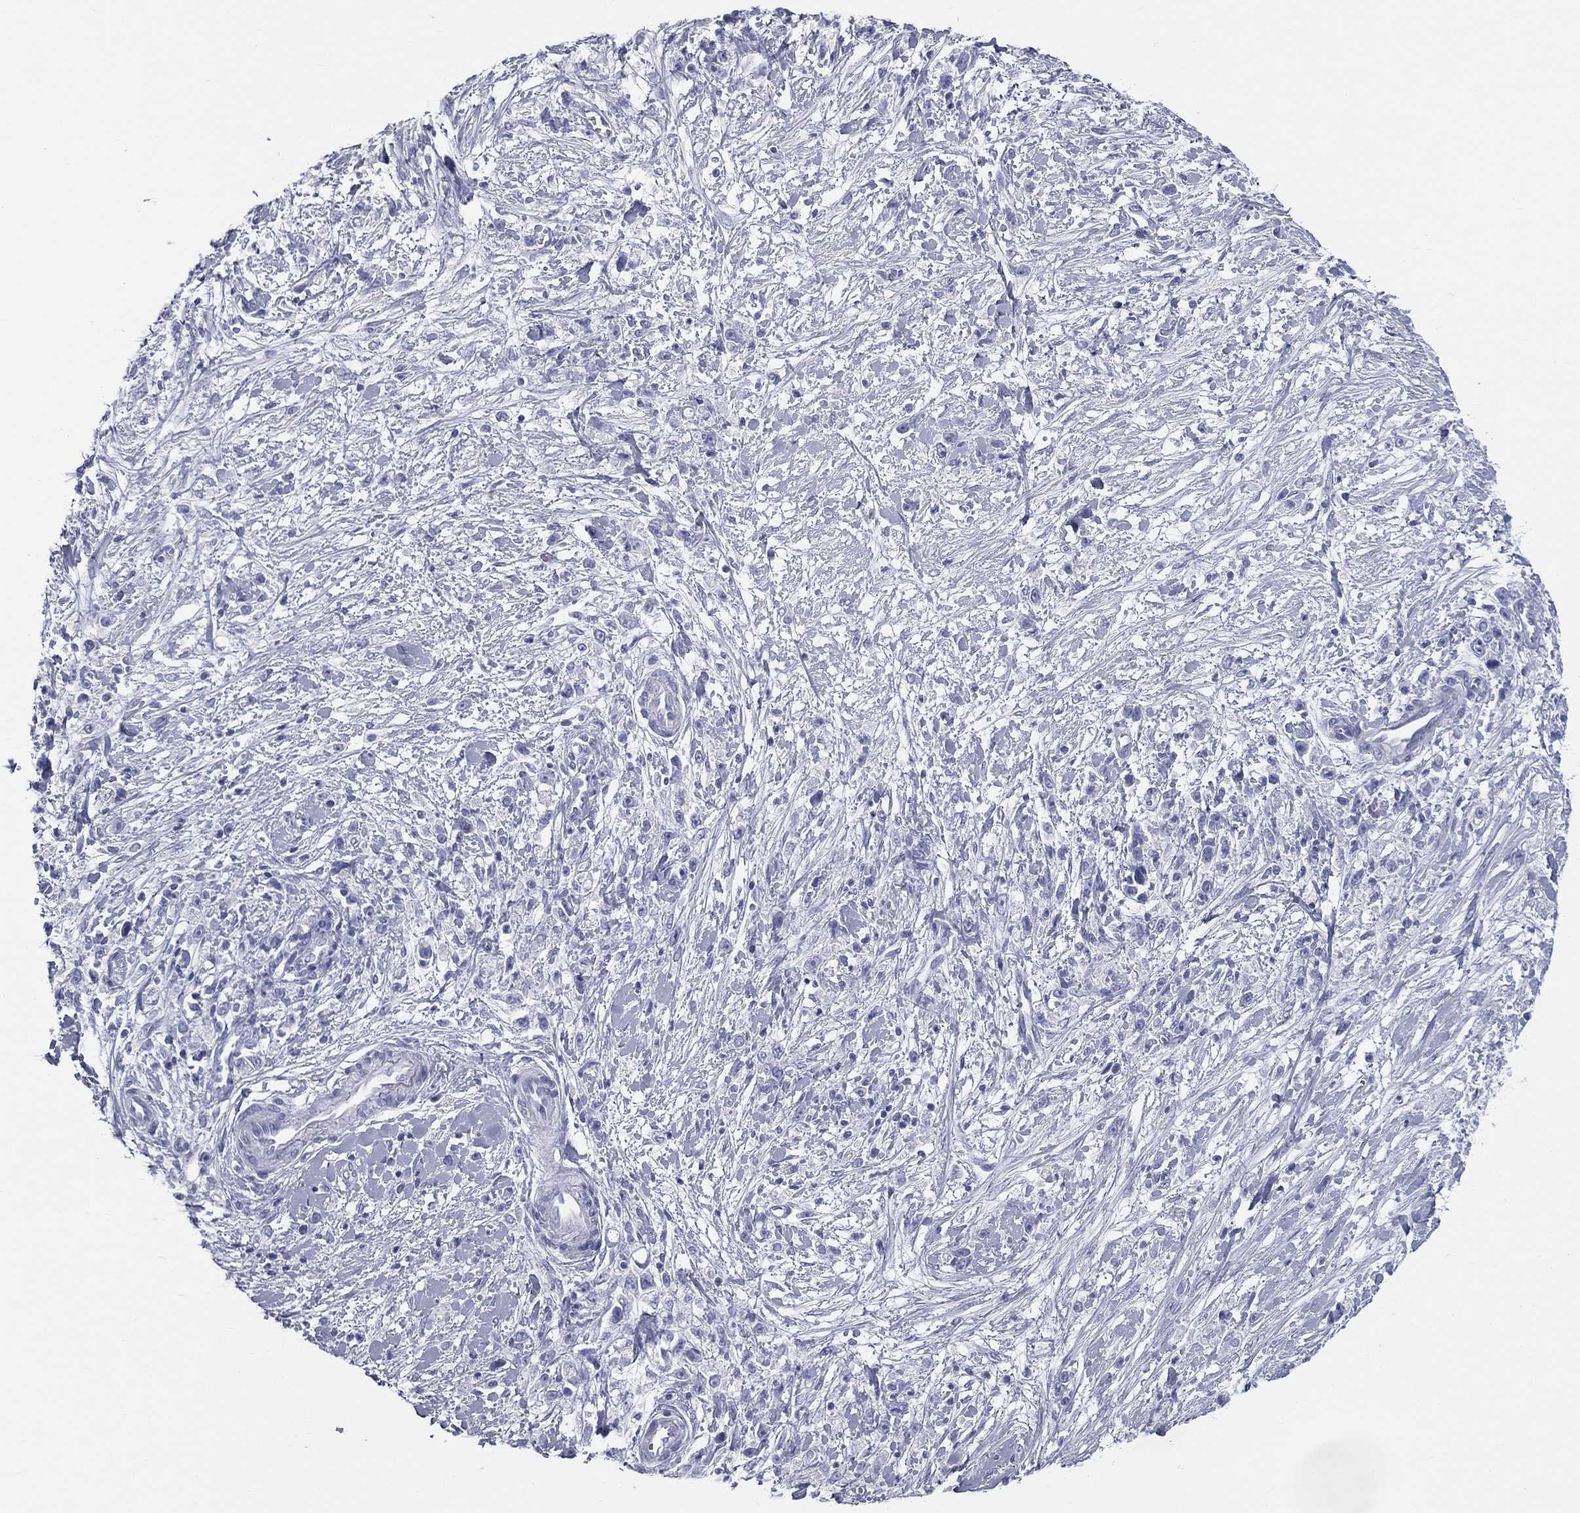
{"staining": {"intensity": "negative", "quantity": "none", "location": "none"}, "tissue": "stomach cancer", "cell_type": "Tumor cells", "image_type": "cancer", "snomed": [{"axis": "morphology", "description": "Adenocarcinoma, NOS"}, {"axis": "topography", "description": "Stomach"}], "caption": "The immunohistochemistry (IHC) photomicrograph has no significant expression in tumor cells of adenocarcinoma (stomach) tissue. Brightfield microscopy of immunohistochemistry stained with DAB (brown) and hematoxylin (blue), captured at high magnification.", "gene": "MLN", "patient": {"sex": "female", "age": 59}}